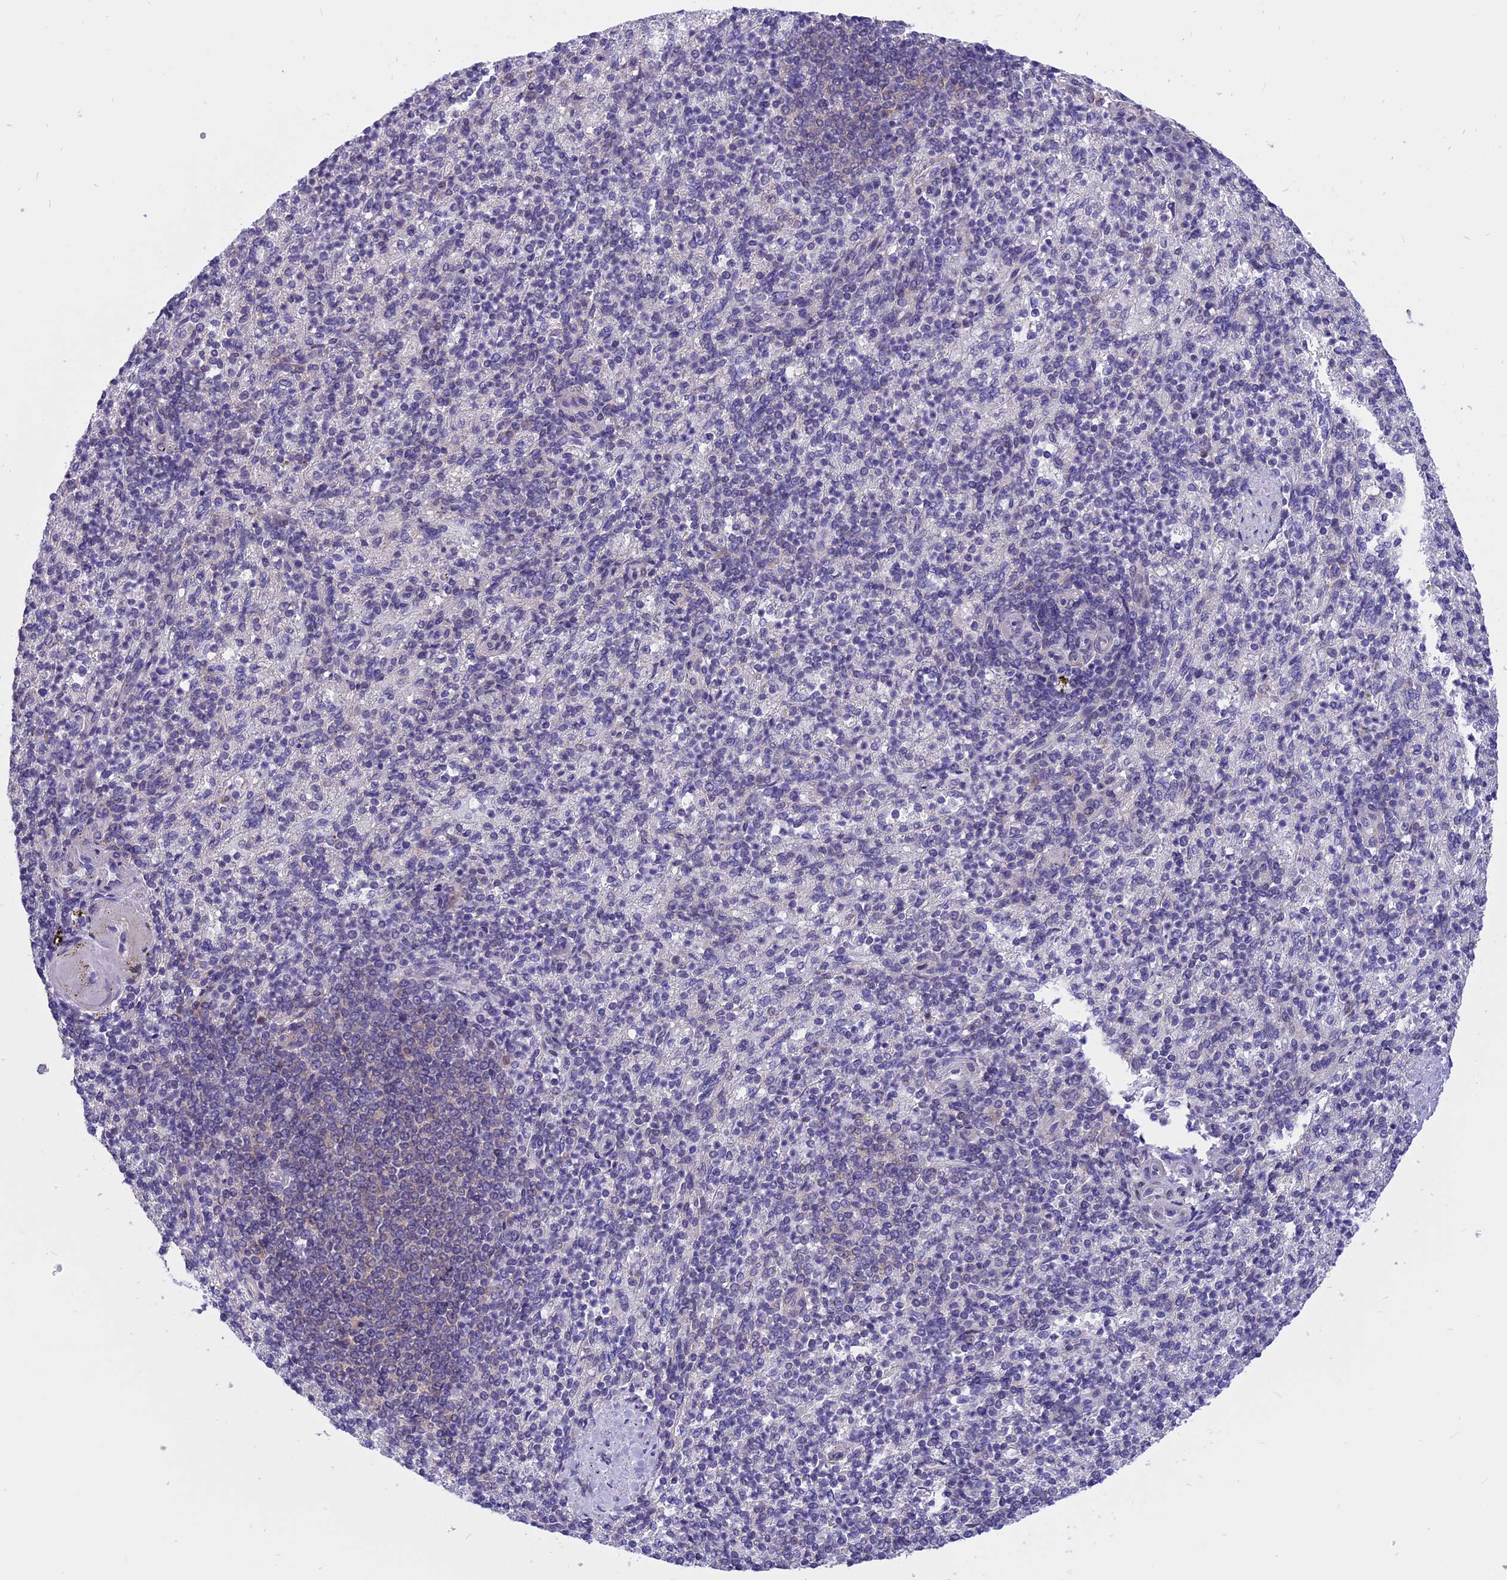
{"staining": {"intensity": "negative", "quantity": "none", "location": "none"}, "tissue": "spleen", "cell_type": "Cells in red pulp", "image_type": "normal", "snomed": [{"axis": "morphology", "description": "Normal tissue, NOS"}, {"axis": "topography", "description": "Spleen"}], "caption": "Spleen stained for a protein using IHC shows no positivity cells in red pulp.", "gene": "STUB1", "patient": {"sex": "female", "age": 74}}